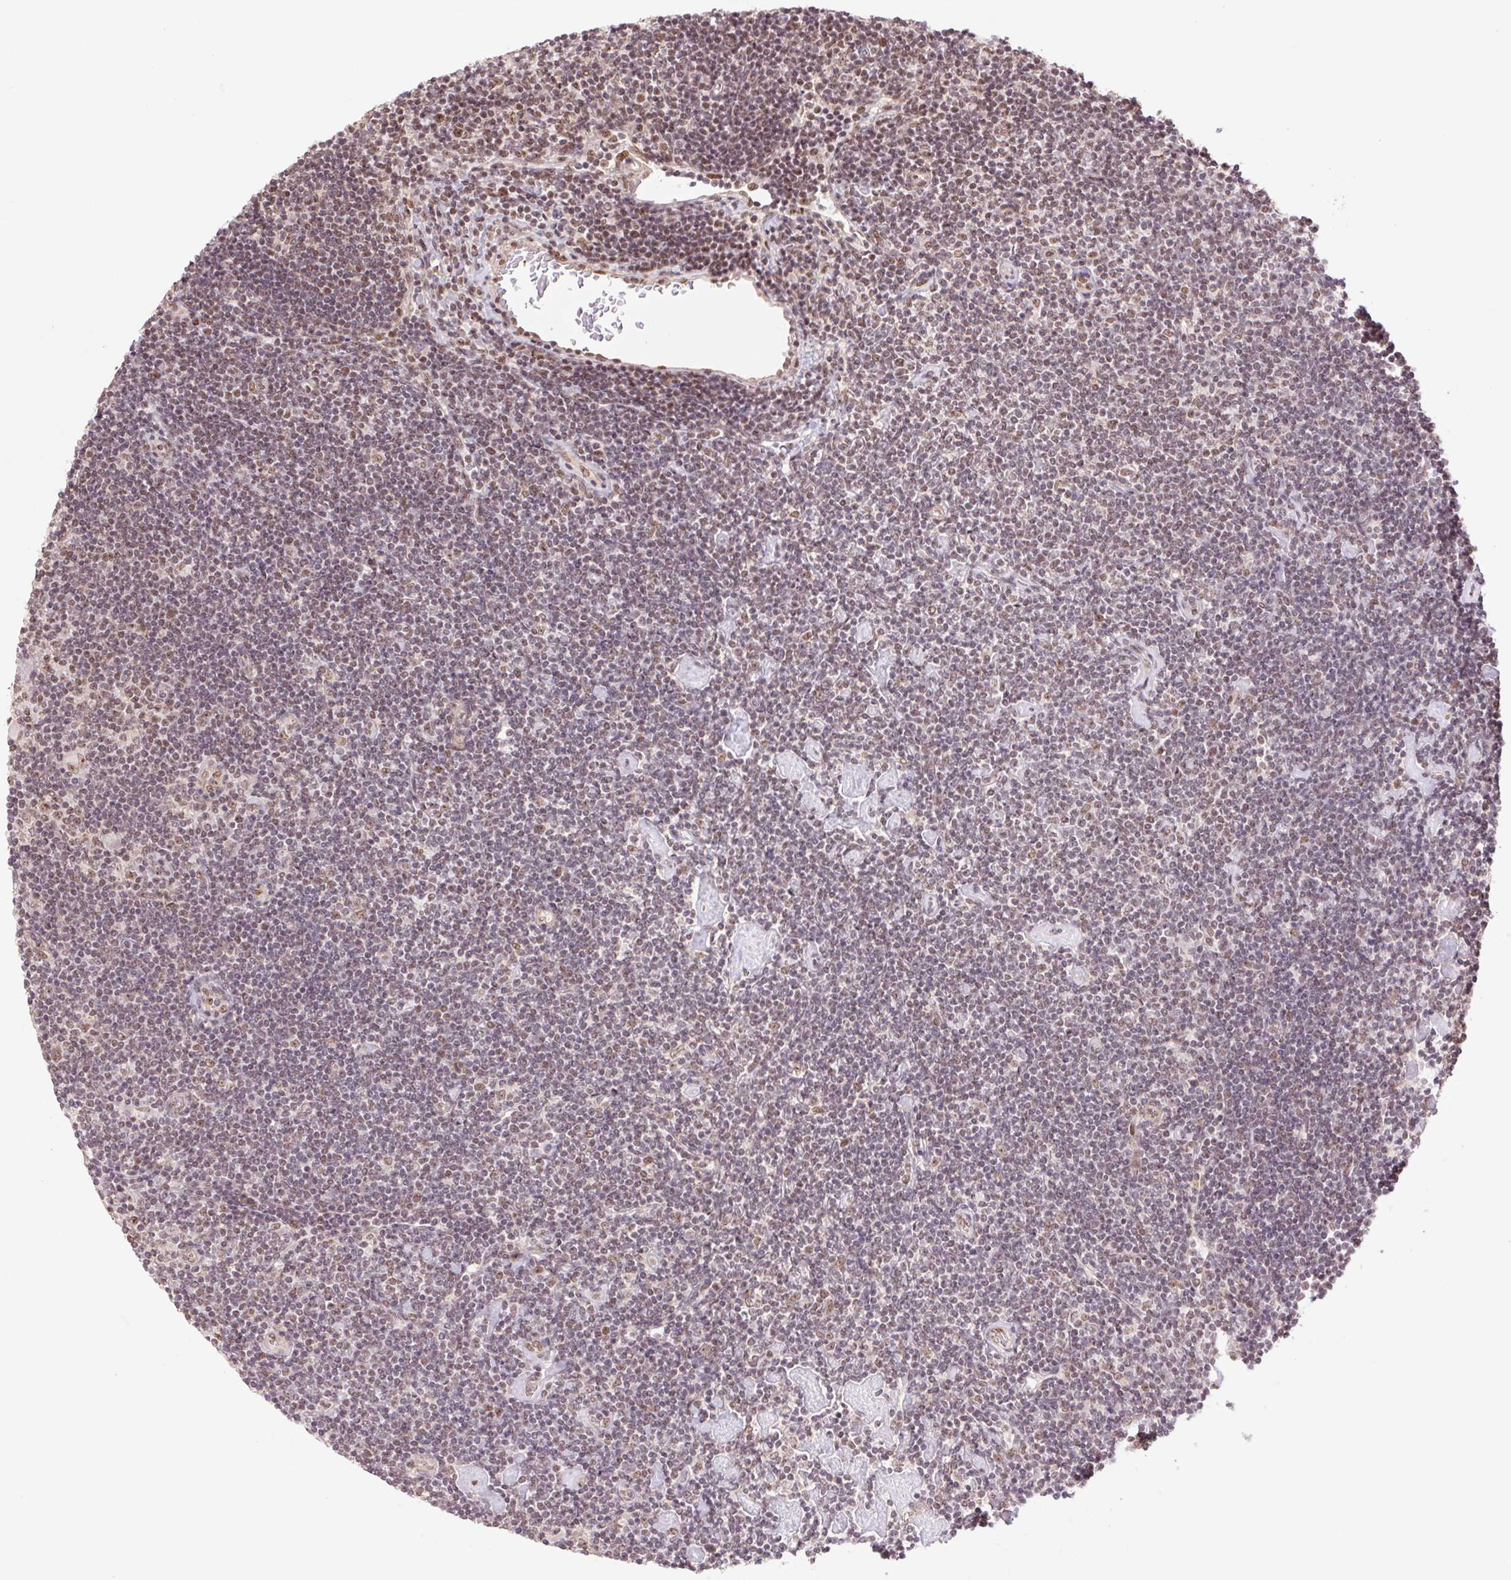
{"staining": {"intensity": "weak", "quantity": "25%-75%", "location": "nuclear"}, "tissue": "lymphoma", "cell_type": "Tumor cells", "image_type": "cancer", "snomed": [{"axis": "morphology", "description": "Hodgkin's disease, NOS"}, {"axis": "topography", "description": "Lymph node"}], "caption": "Protein expression by immunohistochemistry reveals weak nuclear positivity in about 25%-75% of tumor cells in Hodgkin's disease. (DAB (3,3'-diaminobenzidine) IHC, brown staining for protein, blue staining for nuclei).", "gene": "CWC25", "patient": {"sex": "male", "age": 40}}